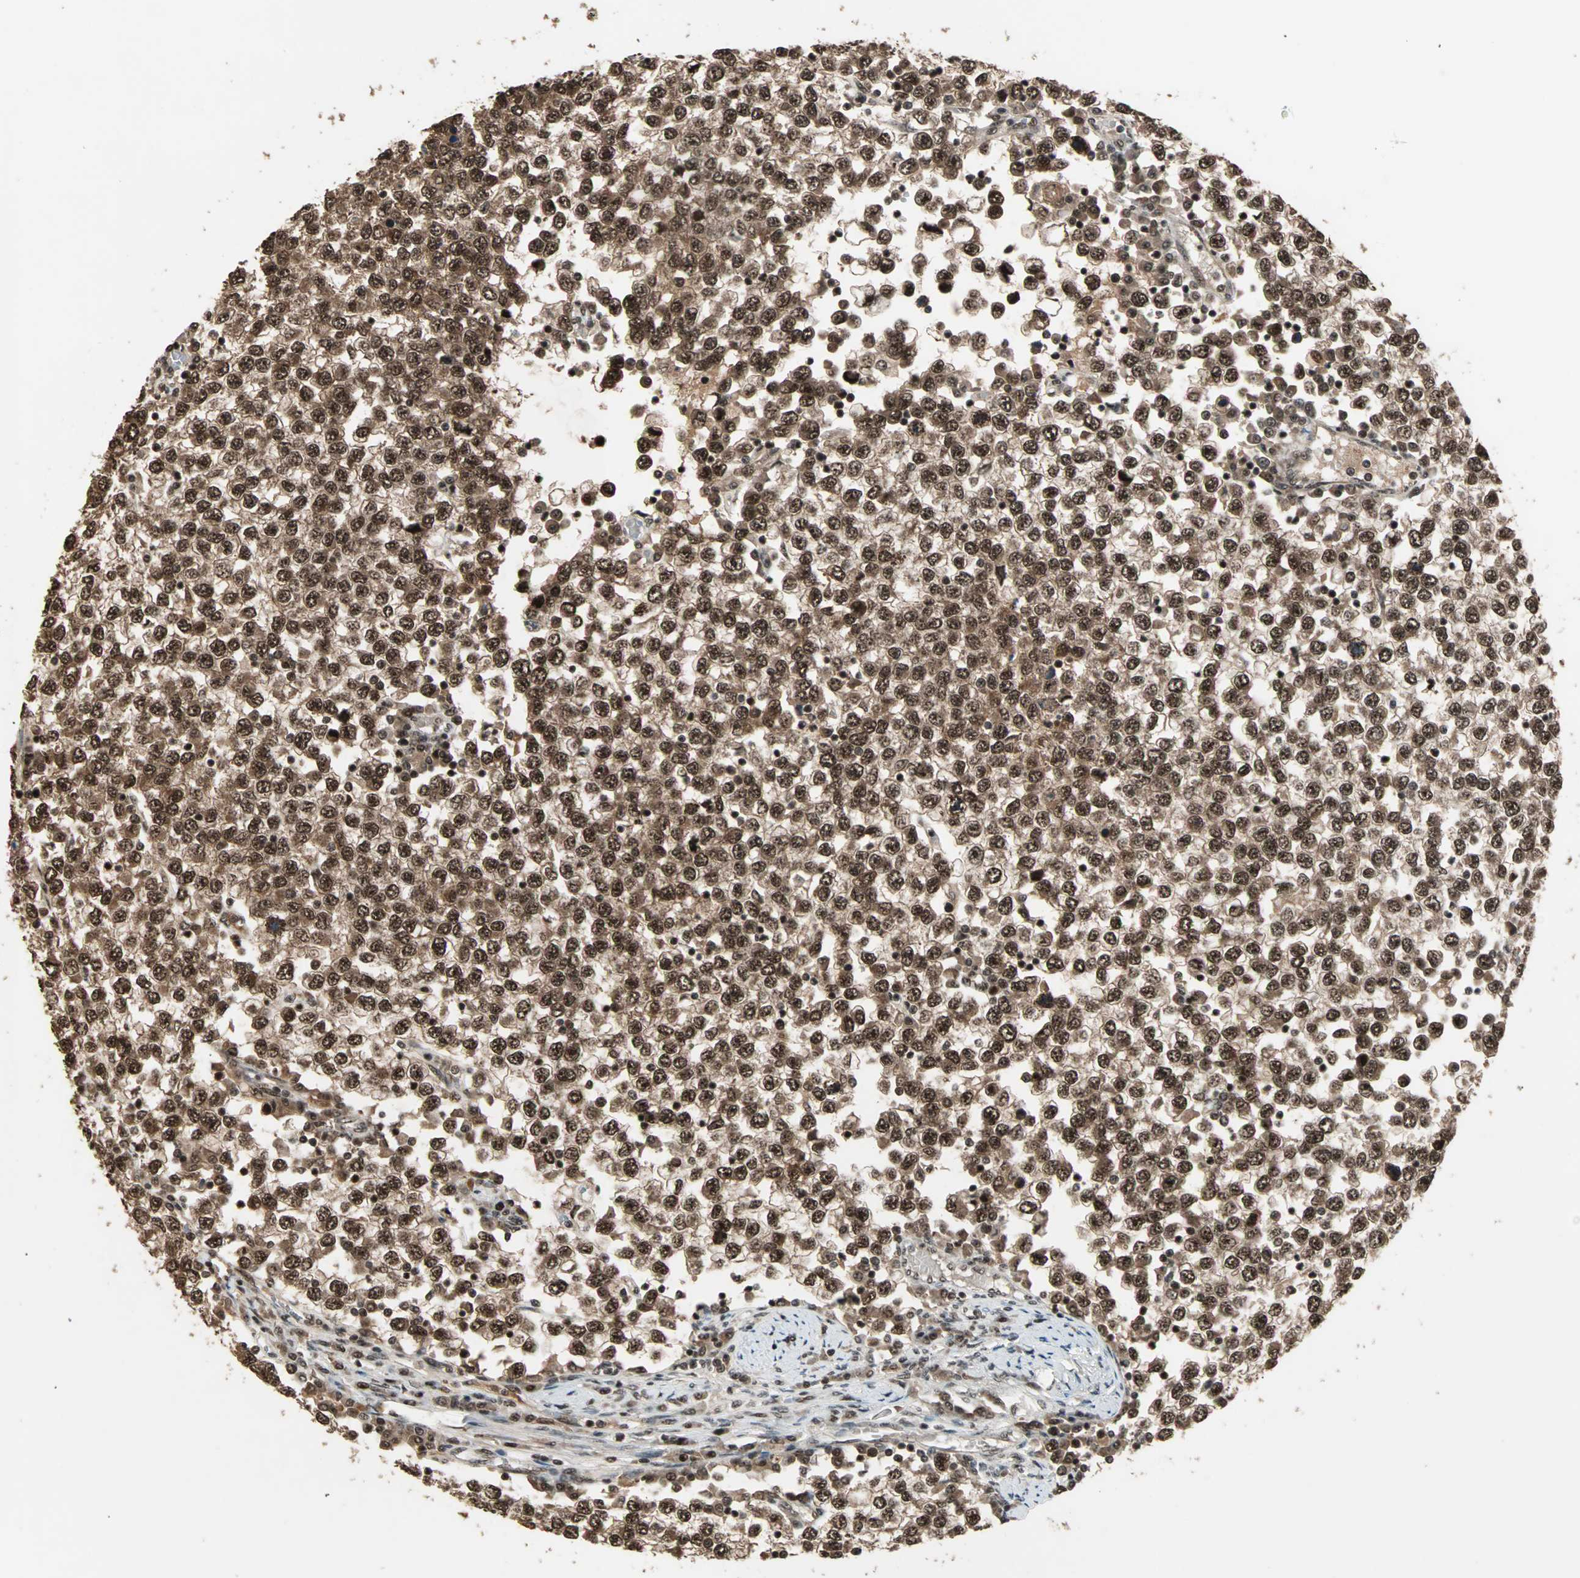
{"staining": {"intensity": "strong", "quantity": ">75%", "location": "cytoplasmic/membranous,nuclear"}, "tissue": "testis cancer", "cell_type": "Tumor cells", "image_type": "cancer", "snomed": [{"axis": "morphology", "description": "Seminoma, NOS"}, {"axis": "topography", "description": "Testis"}], "caption": "Immunohistochemistry (IHC) image of neoplastic tissue: testis seminoma stained using IHC shows high levels of strong protein expression localized specifically in the cytoplasmic/membranous and nuclear of tumor cells, appearing as a cytoplasmic/membranous and nuclear brown color.", "gene": "ZNF44", "patient": {"sex": "male", "age": 65}}